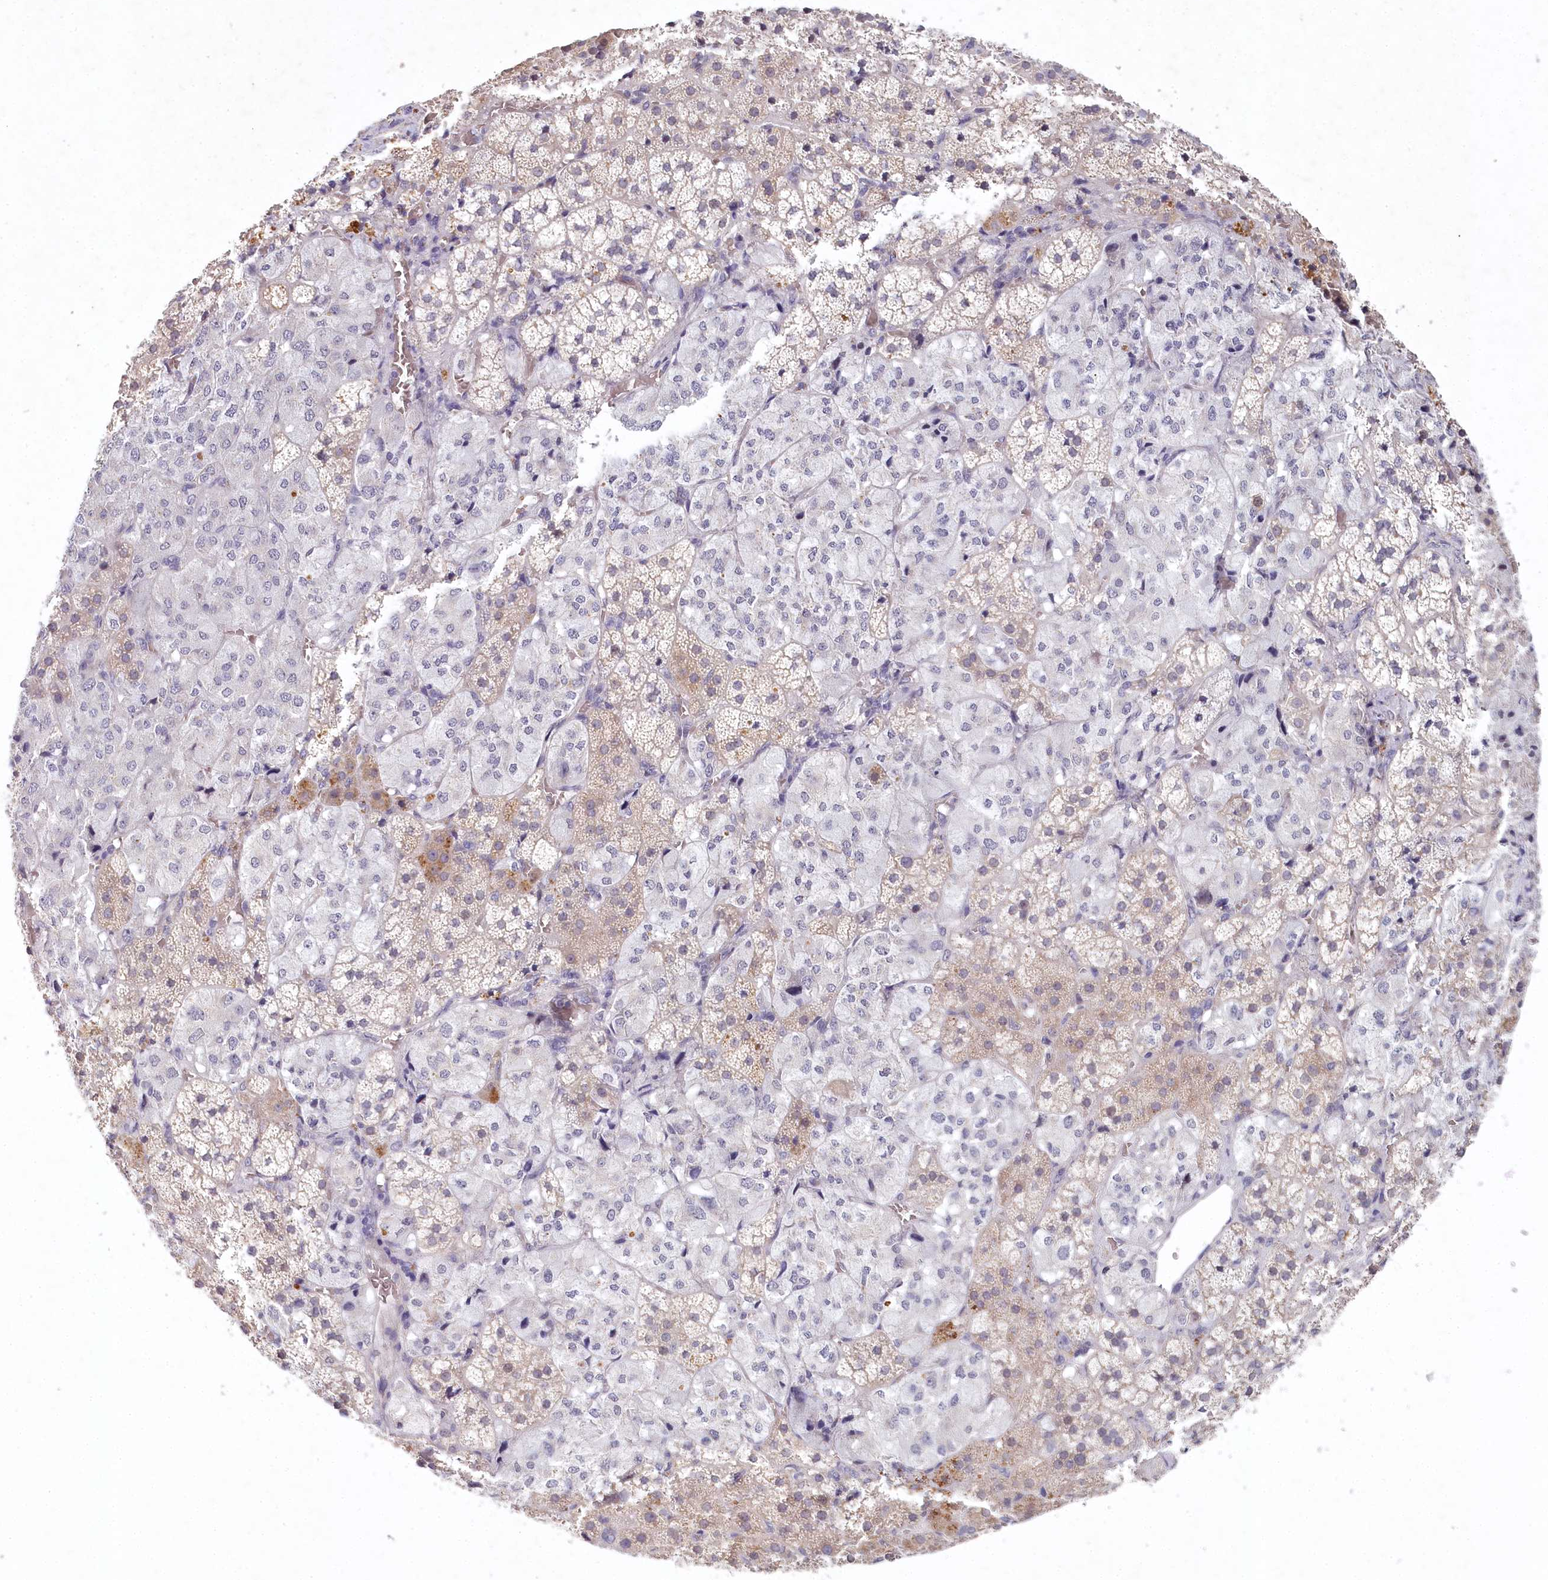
{"staining": {"intensity": "negative", "quantity": "none", "location": "none"}, "tissue": "adrenal gland", "cell_type": "Glandular cells", "image_type": "normal", "snomed": [{"axis": "morphology", "description": "Normal tissue, NOS"}, {"axis": "topography", "description": "Adrenal gland"}], "caption": "High magnification brightfield microscopy of normal adrenal gland stained with DAB (3,3'-diaminobenzidine) (brown) and counterstained with hematoxylin (blue): glandular cells show no significant staining. (Stains: DAB immunohistochemistry with hematoxylin counter stain, Microscopy: brightfield microscopy at high magnification).", "gene": "AMTN", "patient": {"sex": "female", "age": 44}}